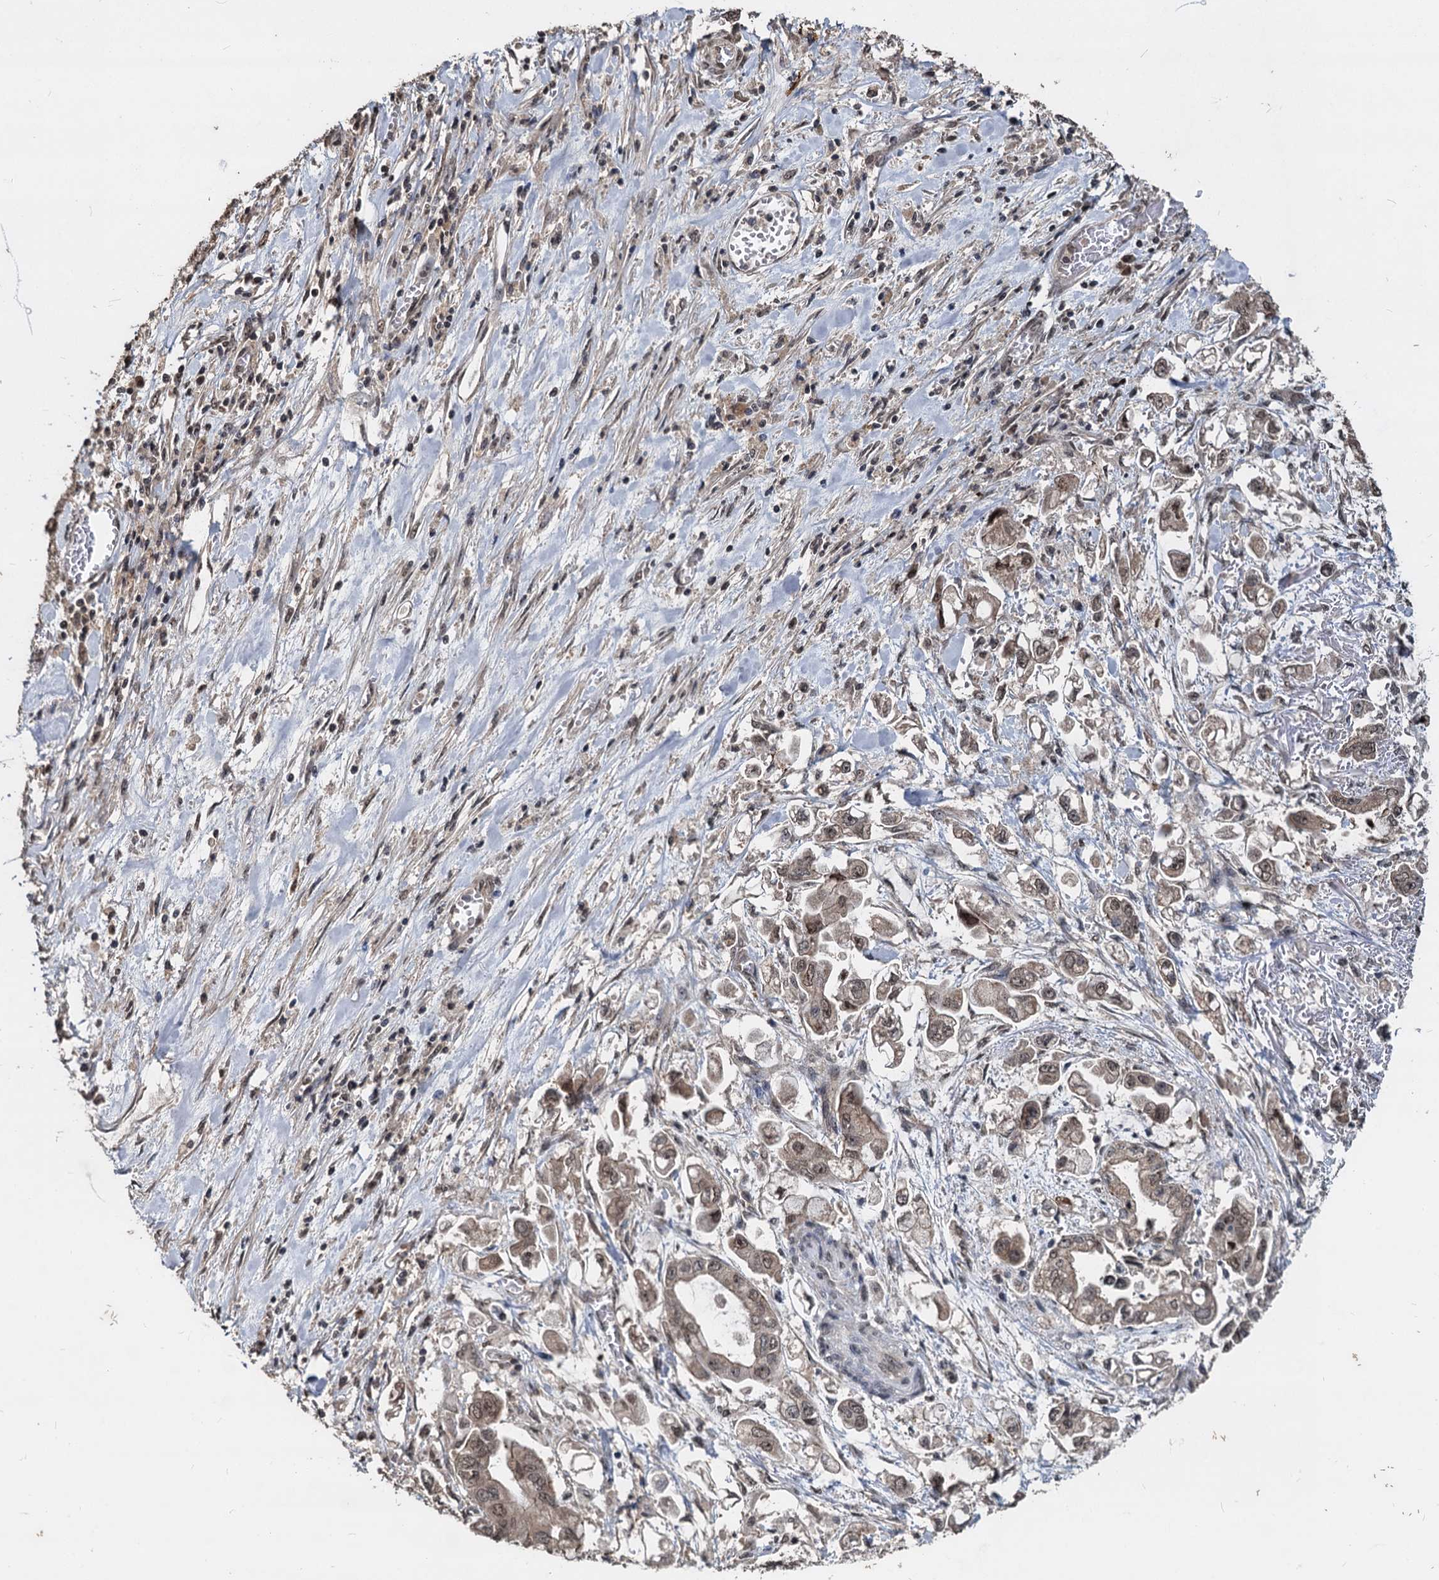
{"staining": {"intensity": "weak", "quantity": ">75%", "location": "cytoplasmic/membranous,nuclear"}, "tissue": "stomach cancer", "cell_type": "Tumor cells", "image_type": "cancer", "snomed": [{"axis": "morphology", "description": "Adenocarcinoma, NOS"}, {"axis": "topography", "description": "Stomach"}], "caption": "Immunohistochemistry image of neoplastic tissue: human stomach cancer (adenocarcinoma) stained using IHC reveals low levels of weak protein expression localized specifically in the cytoplasmic/membranous and nuclear of tumor cells, appearing as a cytoplasmic/membranous and nuclear brown color.", "gene": "FAM216B", "patient": {"sex": "male", "age": 62}}